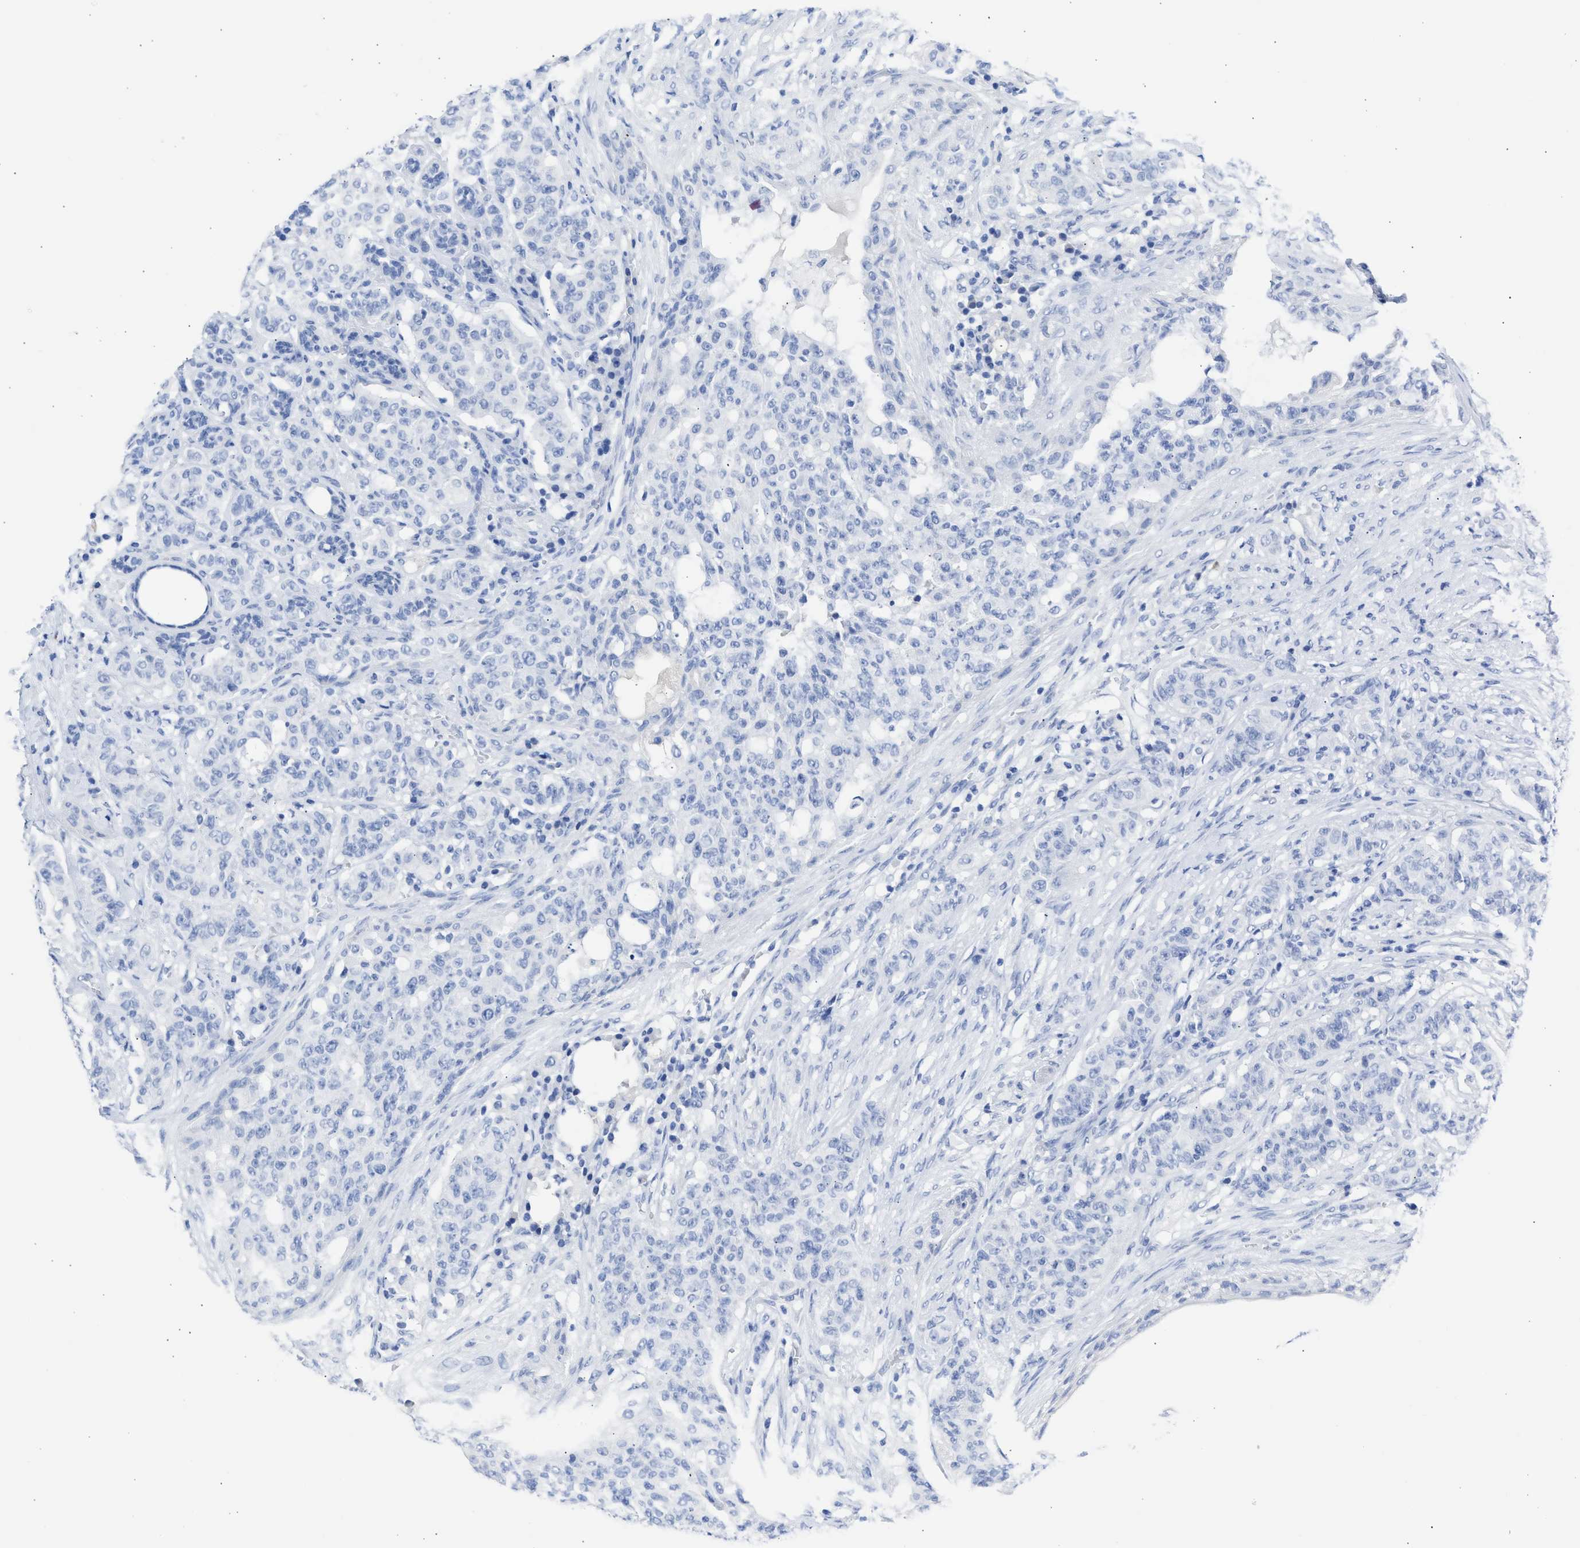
{"staining": {"intensity": "negative", "quantity": "none", "location": "none"}, "tissue": "breast cancer", "cell_type": "Tumor cells", "image_type": "cancer", "snomed": [{"axis": "morphology", "description": "Normal tissue, NOS"}, {"axis": "morphology", "description": "Duct carcinoma"}, {"axis": "topography", "description": "Breast"}], "caption": "This histopathology image is of breast cancer (invasive ductal carcinoma) stained with IHC to label a protein in brown with the nuclei are counter-stained blue. There is no positivity in tumor cells. (Immunohistochemistry, brightfield microscopy, high magnification).", "gene": "NCAM1", "patient": {"sex": "female", "age": 40}}